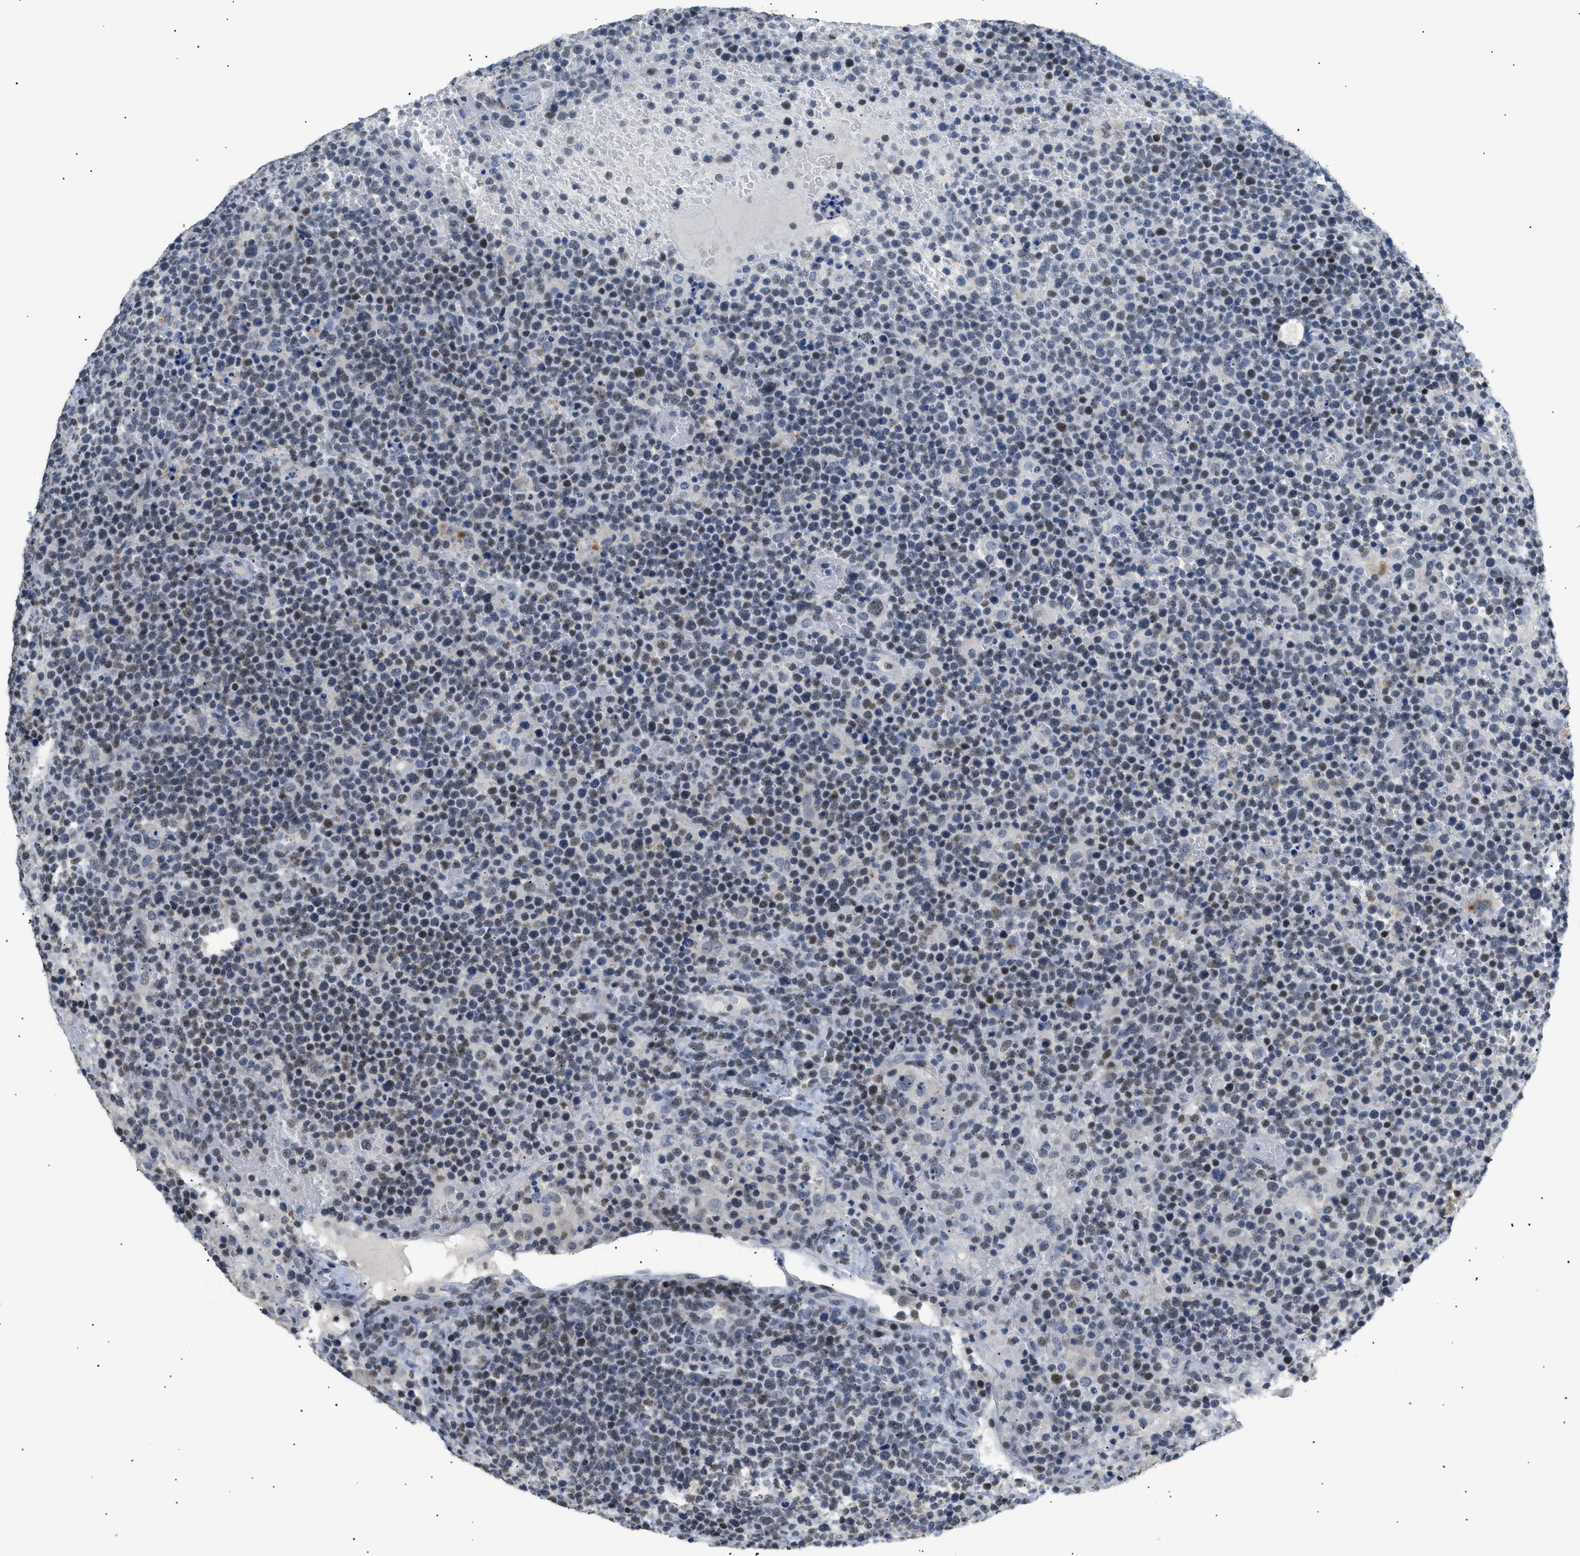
{"staining": {"intensity": "weak", "quantity": "<25%", "location": "nuclear"}, "tissue": "lymphoma", "cell_type": "Tumor cells", "image_type": "cancer", "snomed": [{"axis": "morphology", "description": "Malignant lymphoma, non-Hodgkin's type, High grade"}, {"axis": "topography", "description": "Lymph node"}], "caption": "The photomicrograph displays no staining of tumor cells in lymphoma. (Brightfield microscopy of DAB immunohistochemistry at high magnification).", "gene": "KCNC3", "patient": {"sex": "male", "age": 61}}